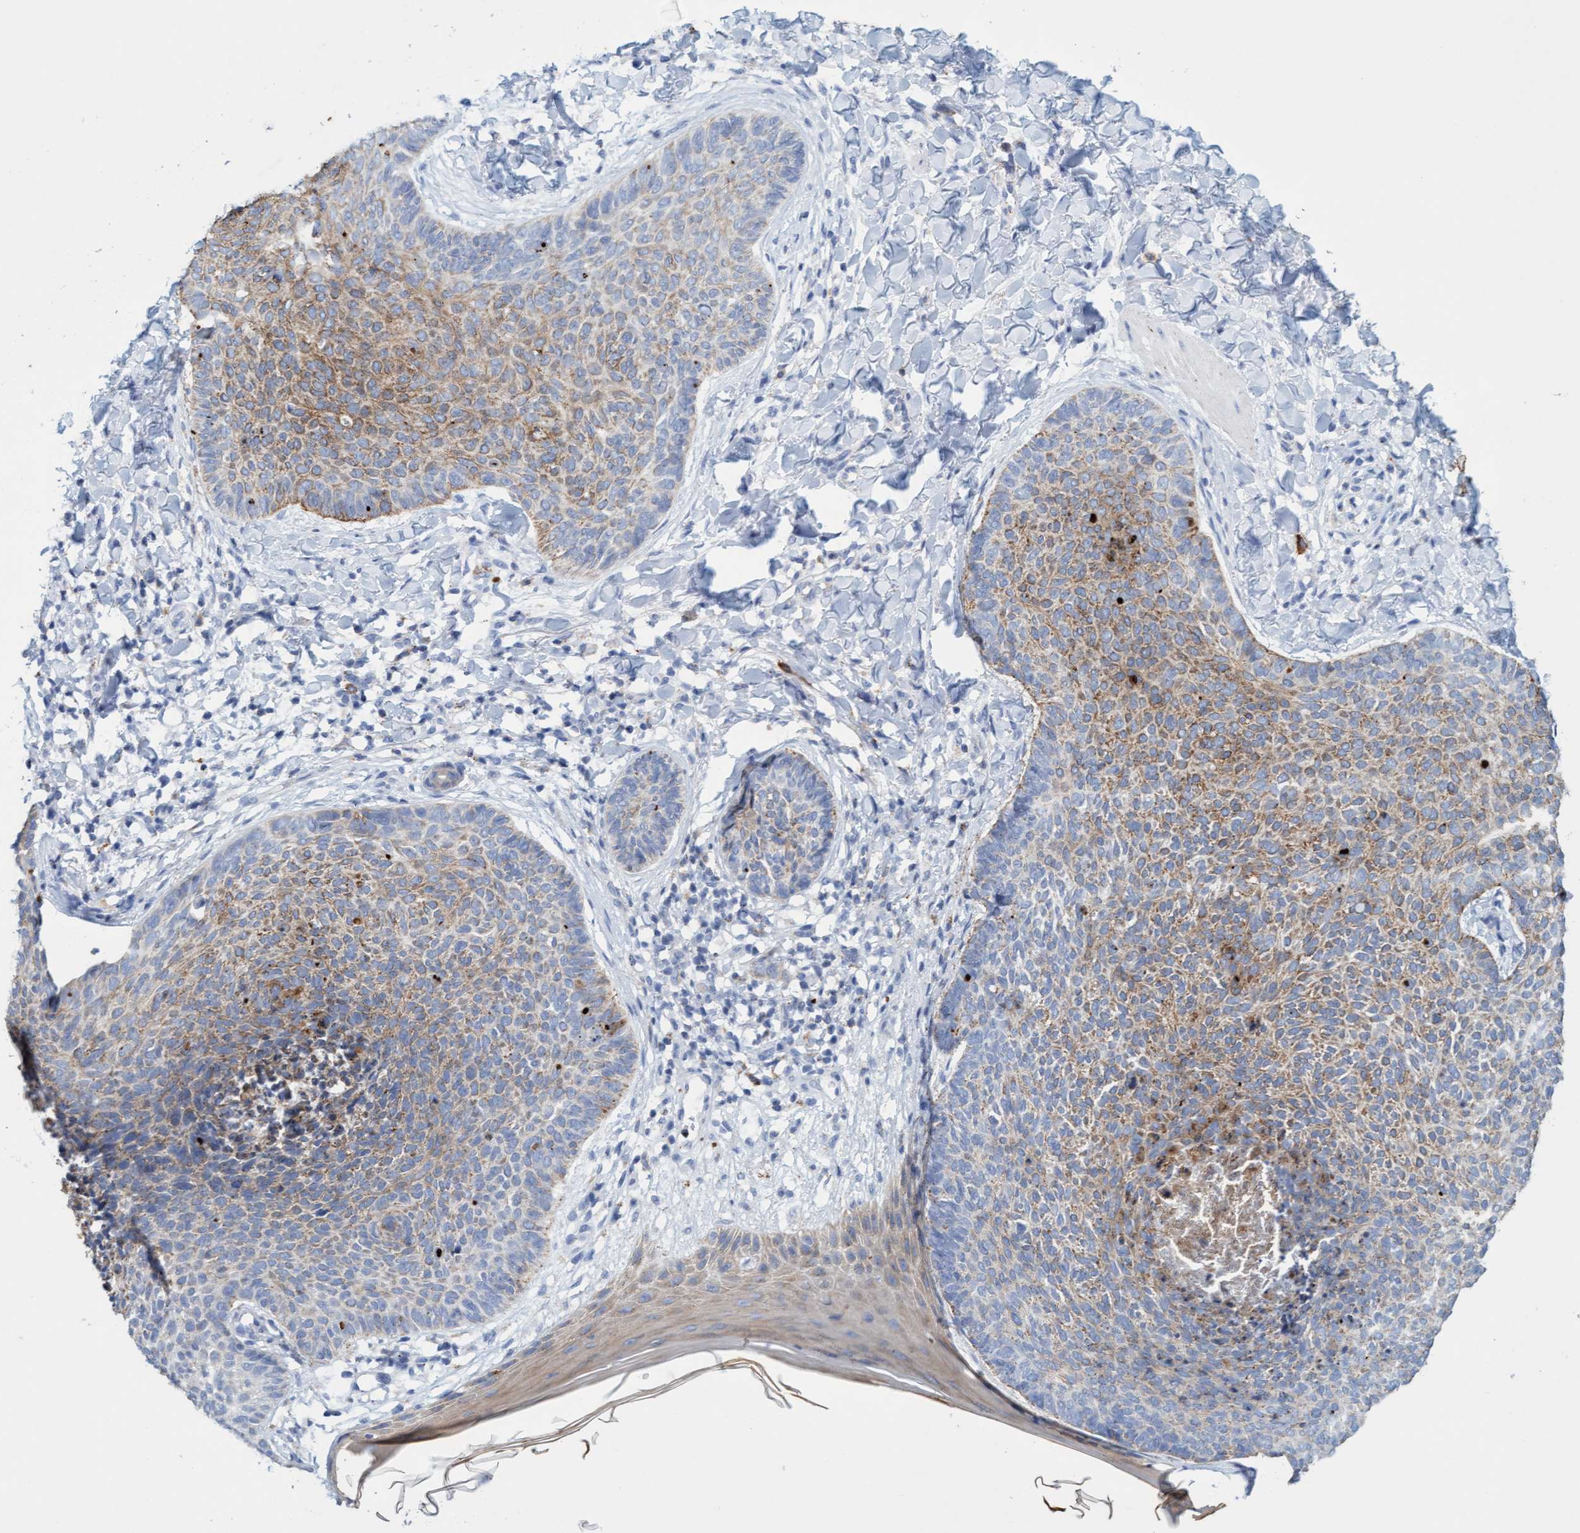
{"staining": {"intensity": "moderate", "quantity": "25%-75%", "location": "cytoplasmic/membranous"}, "tissue": "skin cancer", "cell_type": "Tumor cells", "image_type": "cancer", "snomed": [{"axis": "morphology", "description": "Normal tissue, NOS"}, {"axis": "morphology", "description": "Basal cell carcinoma"}, {"axis": "topography", "description": "Skin"}], "caption": "The image reveals a brown stain indicating the presence of a protein in the cytoplasmic/membranous of tumor cells in skin cancer (basal cell carcinoma). (Brightfield microscopy of DAB IHC at high magnification).", "gene": "SGSH", "patient": {"sex": "male", "age": 50}}